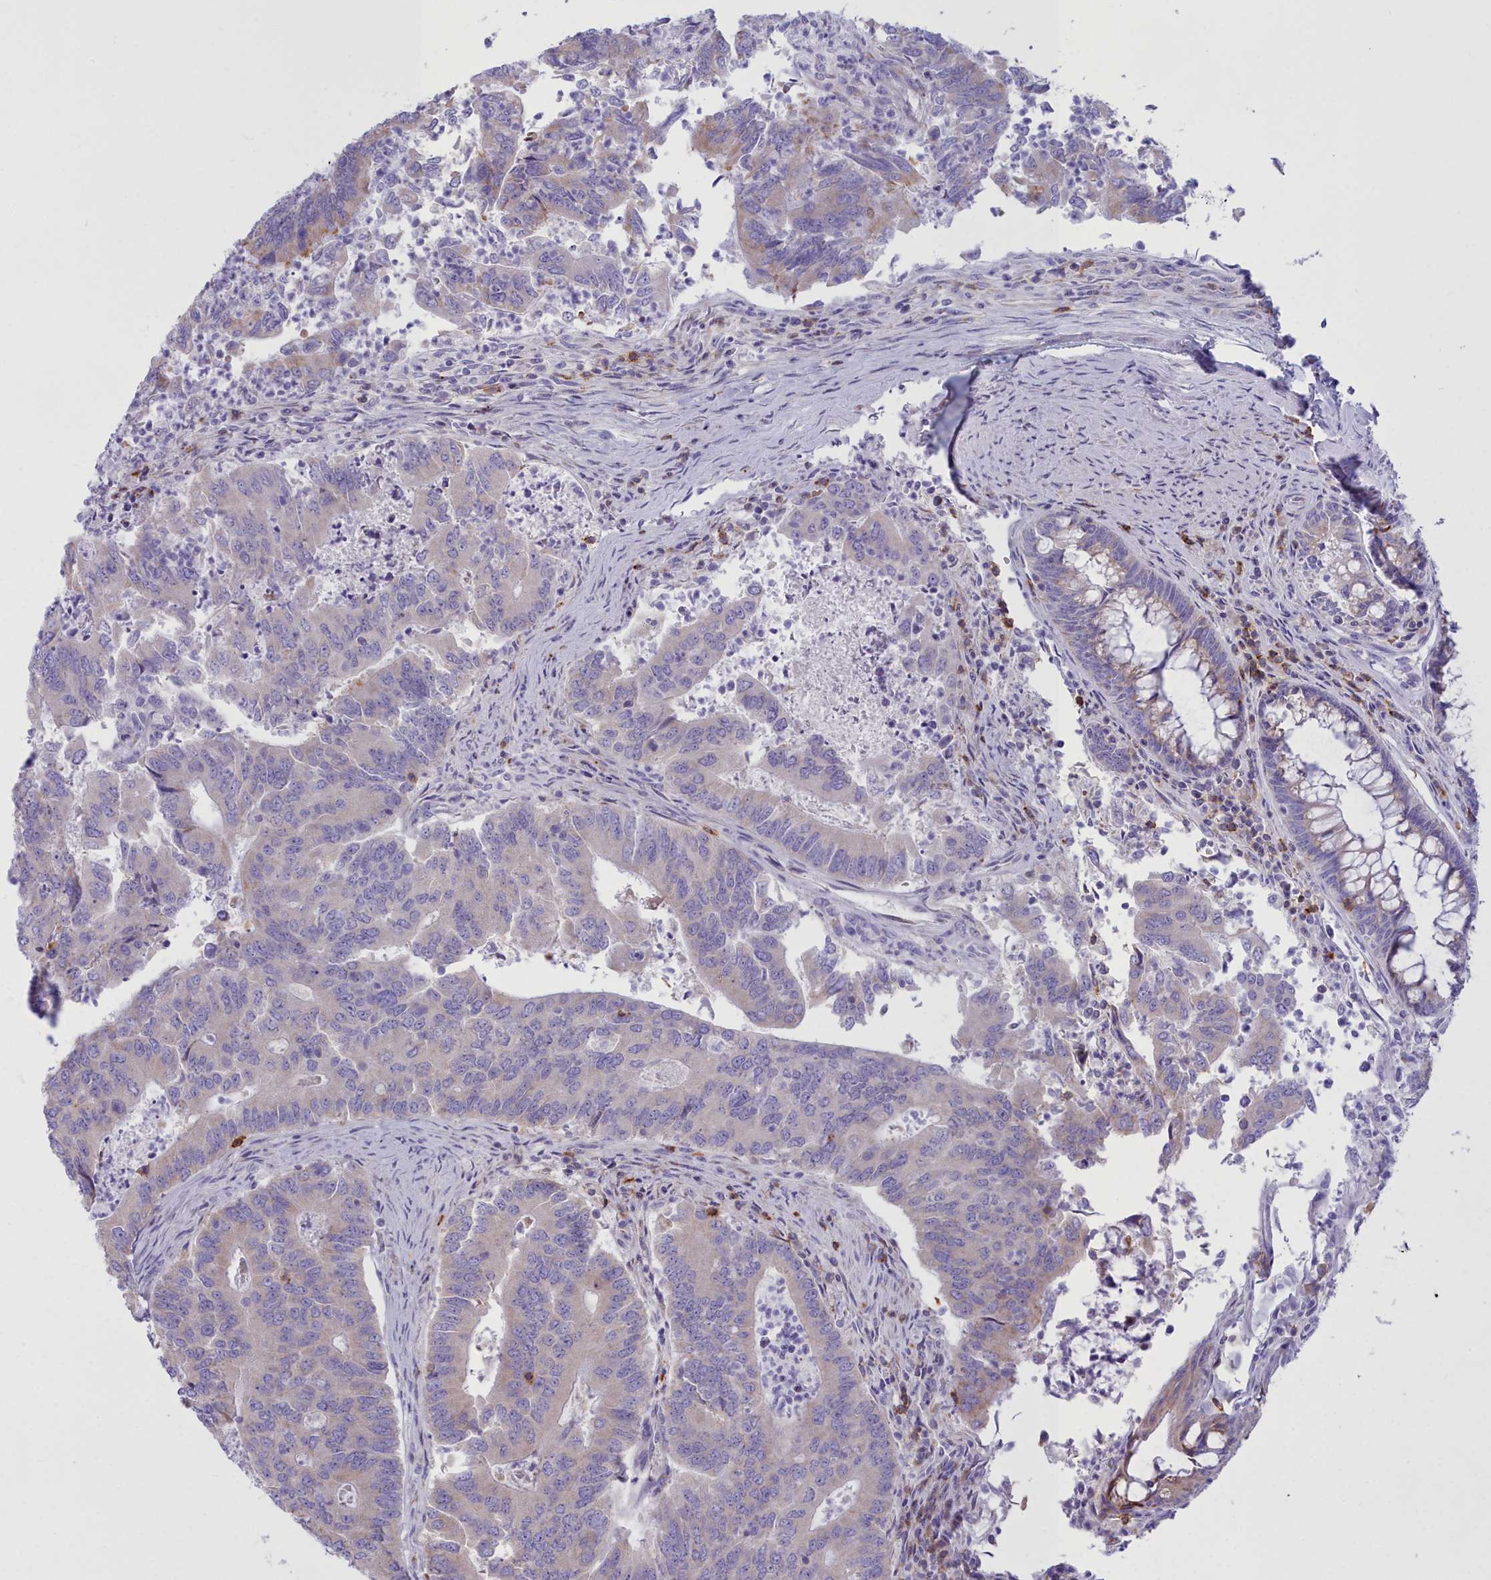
{"staining": {"intensity": "weak", "quantity": "<25%", "location": "cytoplasmic/membranous"}, "tissue": "colorectal cancer", "cell_type": "Tumor cells", "image_type": "cancer", "snomed": [{"axis": "morphology", "description": "Adenocarcinoma, NOS"}, {"axis": "topography", "description": "Colon"}], "caption": "High magnification brightfield microscopy of colorectal cancer (adenocarcinoma) stained with DAB (brown) and counterstained with hematoxylin (blue): tumor cells show no significant expression.", "gene": "CD5", "patient": {"sex": "female", "age": 67}}